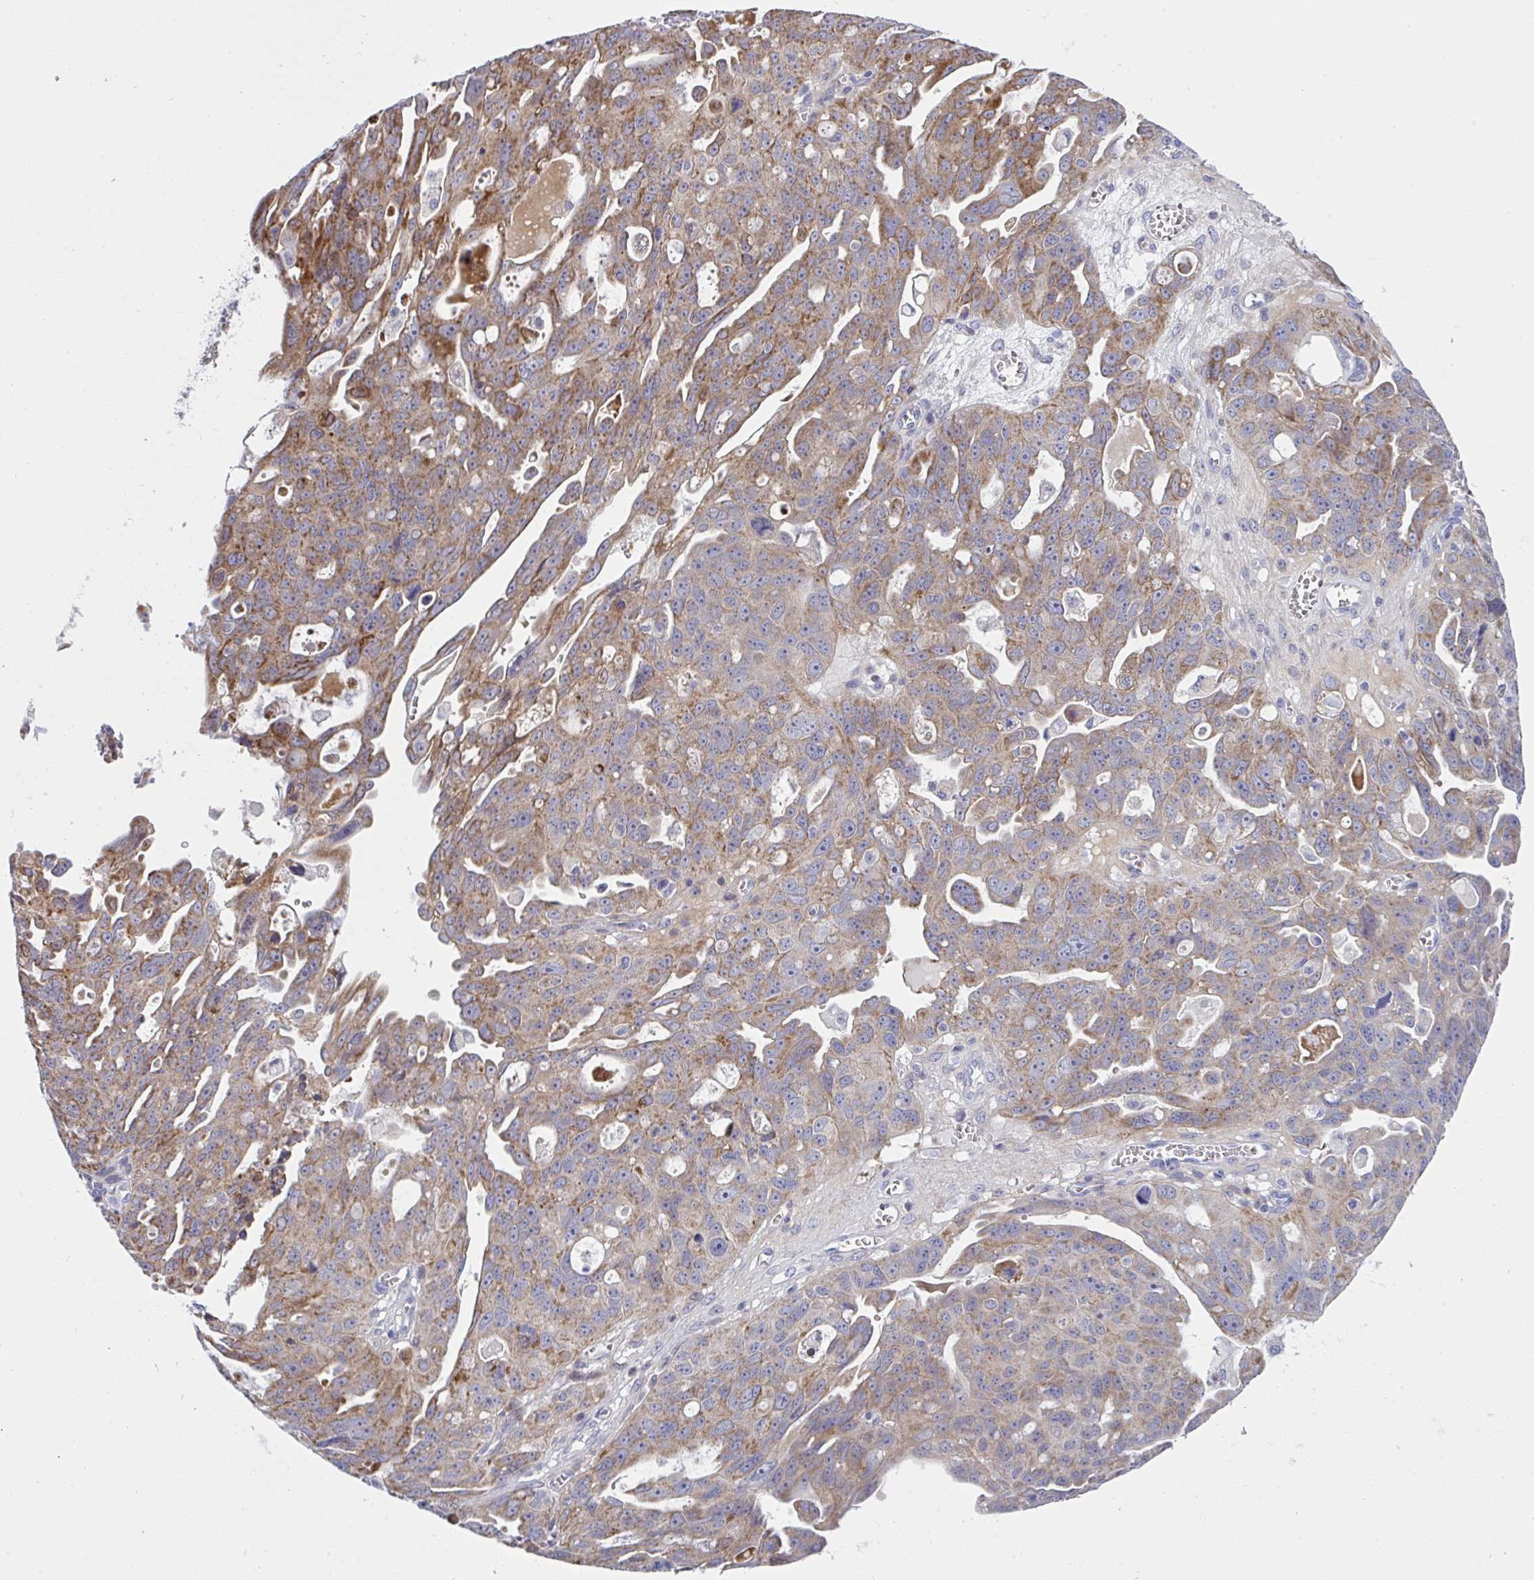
{"staining": {"intensity": "moderate", "quantity": ">75%", "location": "cytoplasmic/membranous"}, "tissue": "ovarian cancer", "cell_type": "Tumor cells", "image_type": "cancer", "snomed": [{"axis": "morphology", "description": "Carcinoma, endometroid"}, {"axis": "topography", "description": "Ovary"}], "caption": "DAB immunohistochemical staining of human endometroid carcinoma (ovarian) demonstrates moderate cytoplasmic/membranous protein positivity in approximately >75% of tumor cells.", "gene": "NTN1", "patient": {"sex": "female", "age": 70}}